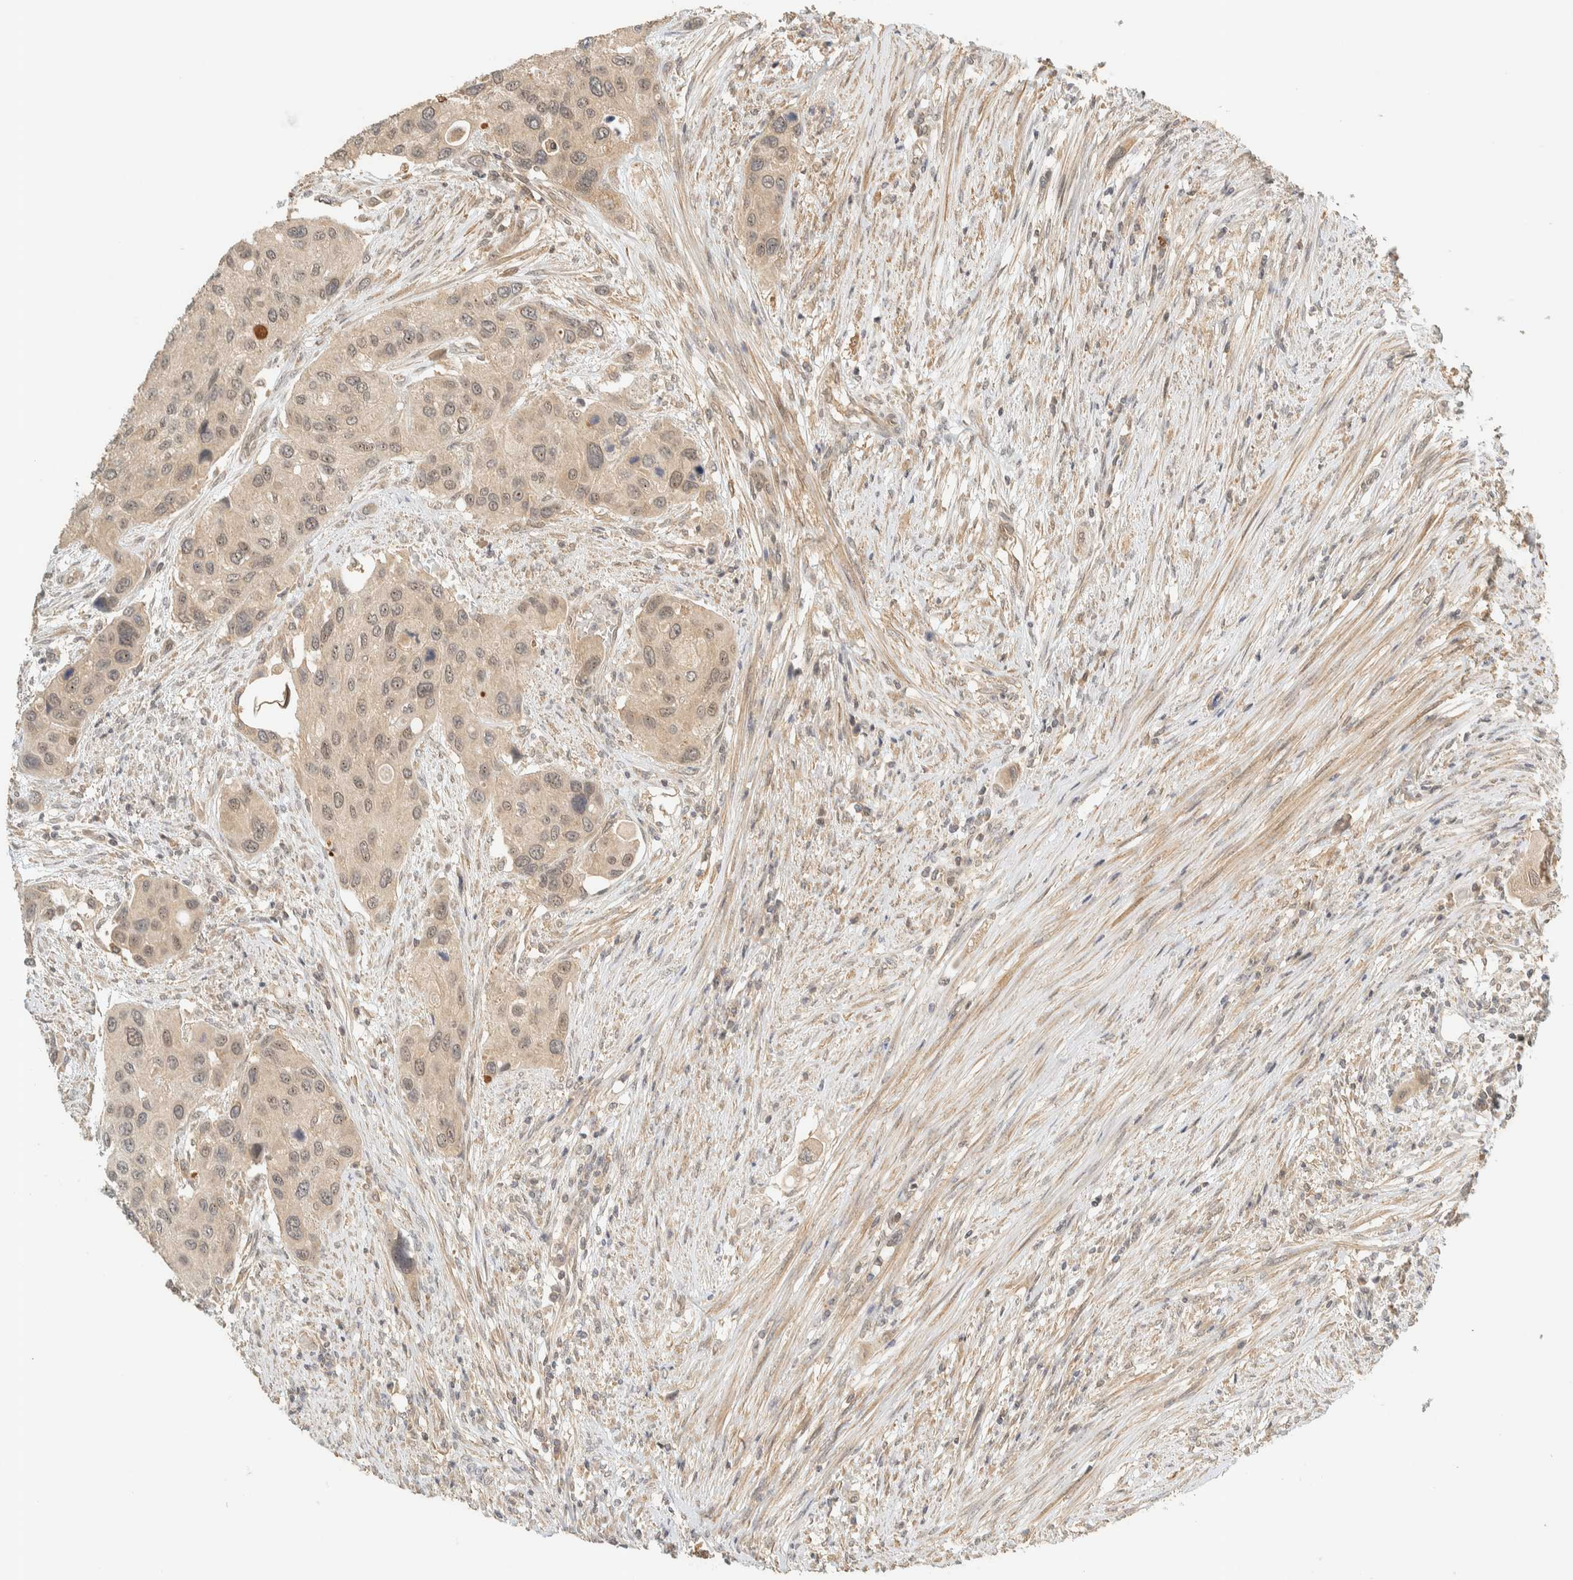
{"staining": {"intensity": "weak", "quantity": ">75%", "location": "cytoplasmic/membranous,nuclear"}, "tissue": "urothelial cancer", "cell_type": "Tumor cells", "image_type": "cancer", "snomed": [{"axis": "morphology", "description": "Urothelial carcinoma, High grade"}, {"axis": "topography", "description": "Urinary bladder"}], "caption": "An image showing weak cytoplasmic/membranous and nuclear expression in approximately >75% of tumor cells in urothelial cancer, as visualized by brown immunohistochemical staining.", "gene": "KIFAP3", "patient": {"sex": "female", "age": 56}}